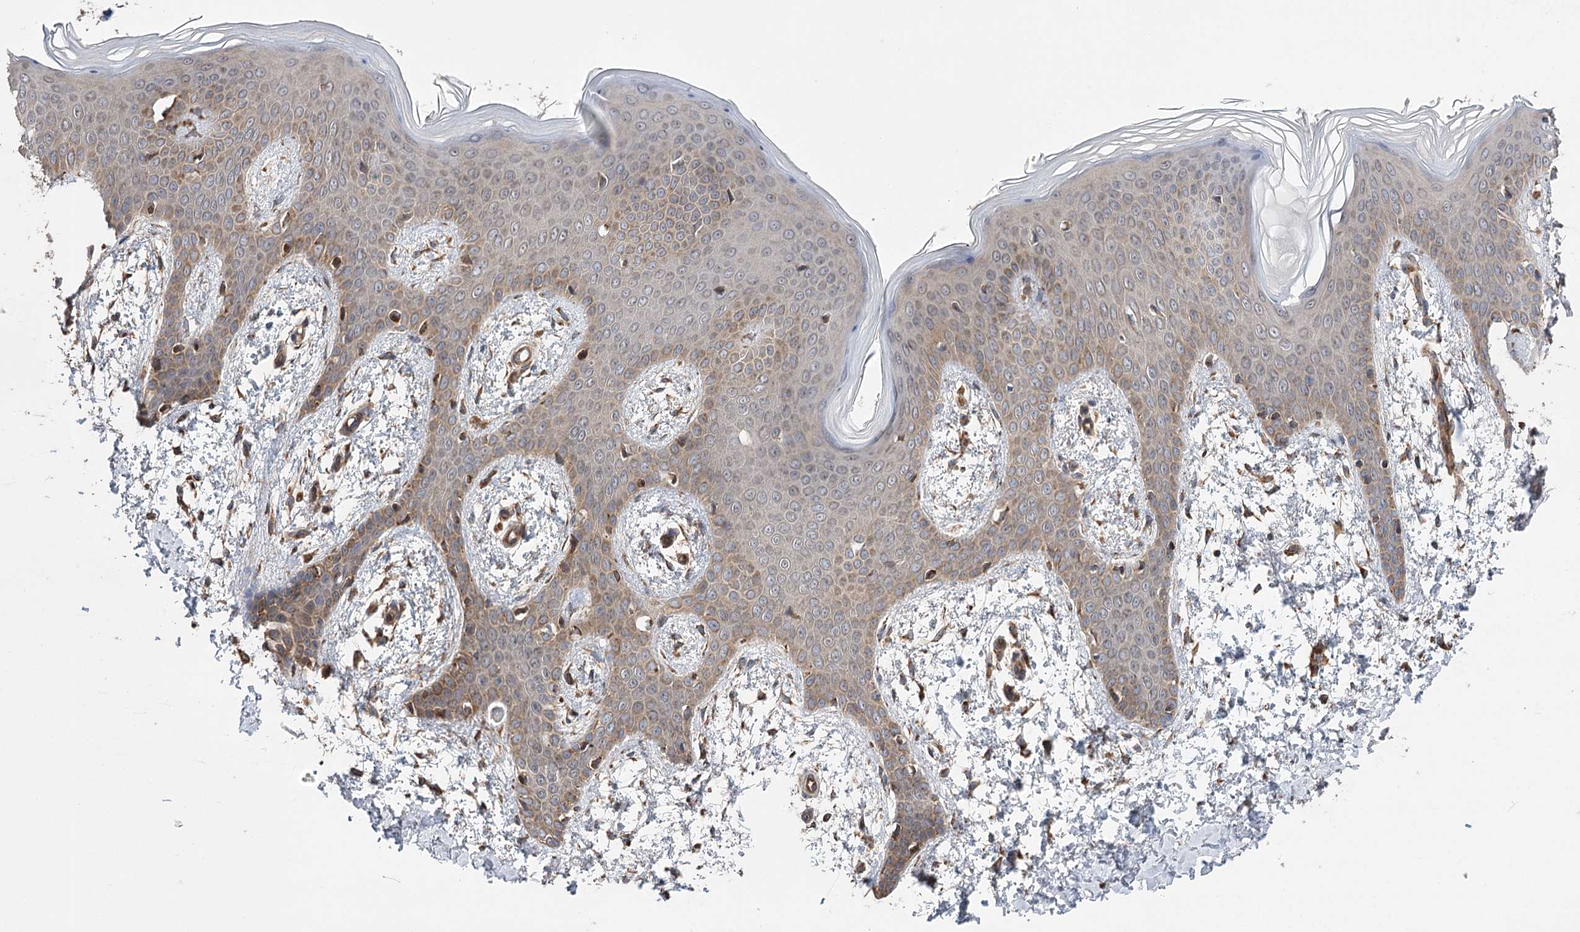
{"staining": {"intensity": "moderate", "quantity": ">75%", "location": "cytoplasmic/membranous"}, "tissue": "skin", "cell_type": "Fibroblasts", "image_type": "normal", "snomed": [{"axis": "morphology", "description": "Normal tissue, NOS"}, {"axis": "topography", "description": "Skin"}], "caption": "Protein expression analysis of unremarkable skin reveals moderate cytoplasmic/membranous staining in approximately >75% of fibroblasts. Immunohistochemistry stains the protein in brown and the nuclei are stained blue.", "gene": "RWDD4", "patient": {"sex": "male", "age": 36}}